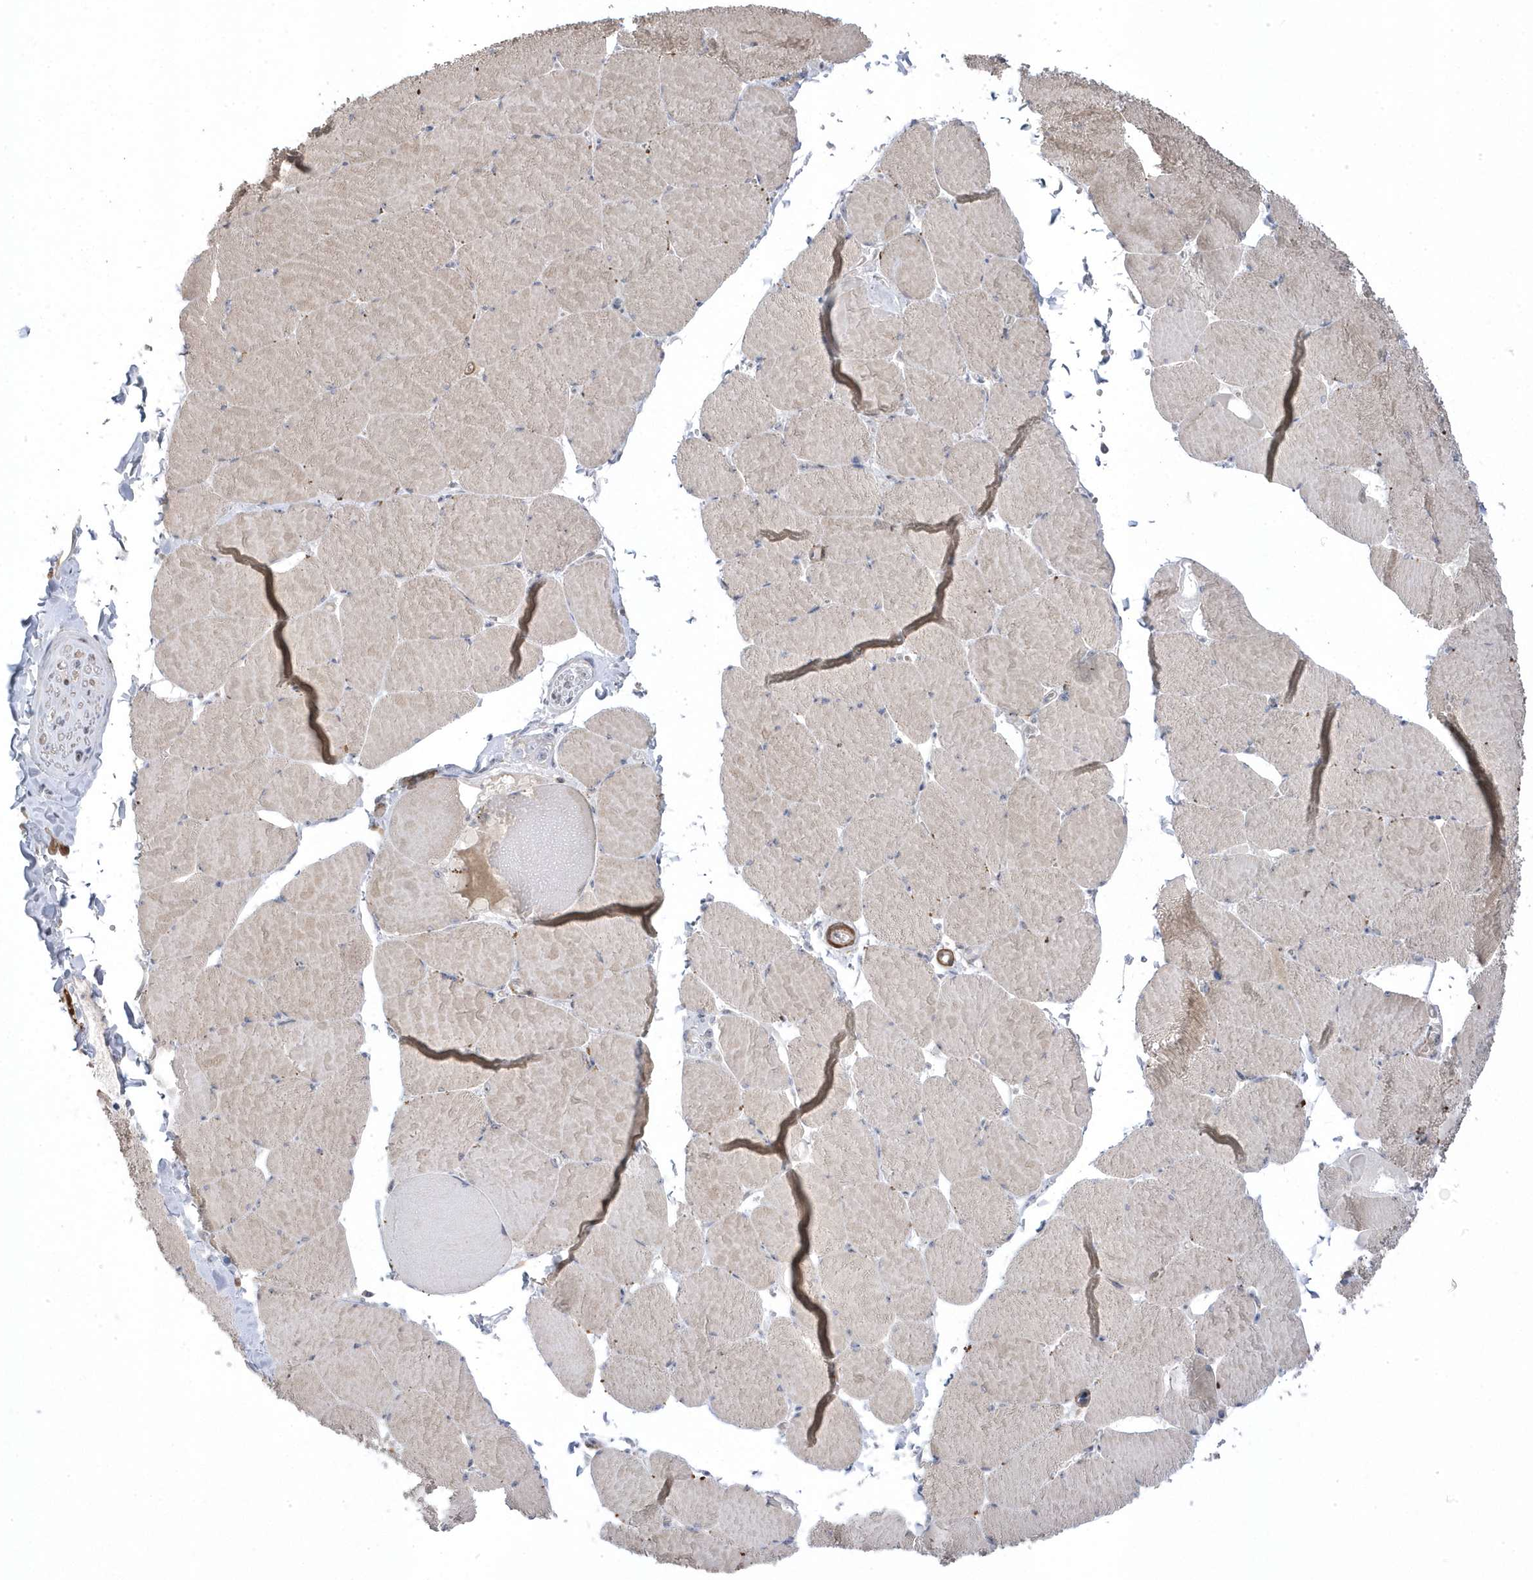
{"staining": {"intensity": "moderate", "quantity": "25%-75%", "location": "cytoplasmic/membranous"}, "tissue": "skeletal muscle", "cell_type": "Myocytes", "image_type": "normal", "snomed": [{"axis": "morphology", "description": "Normal tissue, NOS"}, {"axis": "topography", "description": "Skeletal muscle"}, {"axis": "topography", "description": "Head-Neck"}], "caption": "A medium amount of moderate cytoplasmic/membranous staining is present in about 25%-75% of myocytes in benign skeletal muscle. The staining was performed using DAB, with brown indicating positive protein expression. Nuclei are stained blue with hematoxylin.", "gene": "GTPBP6", "patient": {"sex": "male", "age": 66}}